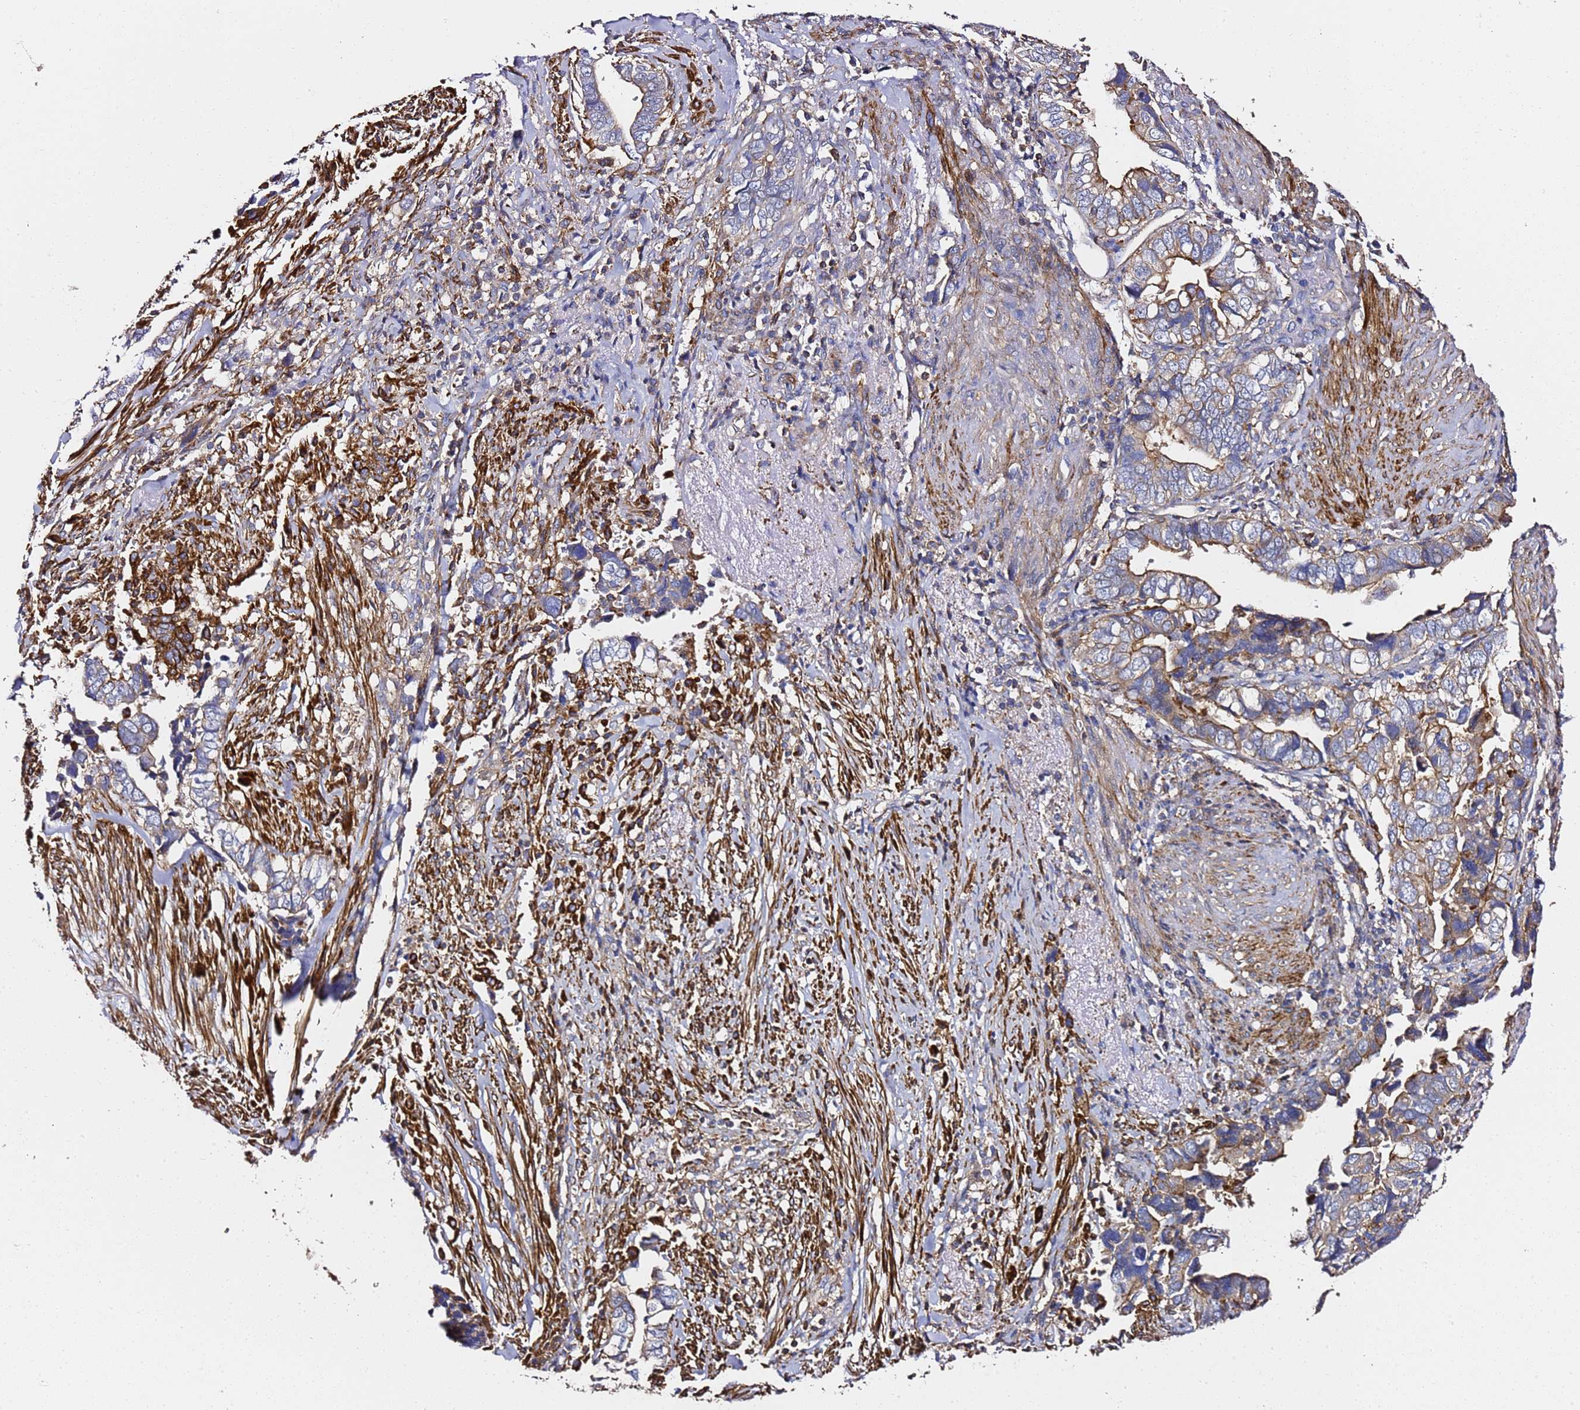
{"staining": {"intensity": "moderate", "quantity": "25%-75%", "location": "cytoplasmic/membranous"}, "tissue": "liver cancer", "cell_type": "Tumor cells", "image_type": "cancer", "snomed": [{"axis": "morphology", "description": "Cholangiocarcinoma"}, {"axis": "topography", "description": "Liver"}], "caption": "Liver cholangiocarcinoma stained with a brown dye reveals moderate cytoplasmic/membranous positive staining in approximately 25%-75% of tumor cells.", "gene": "ZFP36L2", "patient": {"sex": "female", "age": 79}}